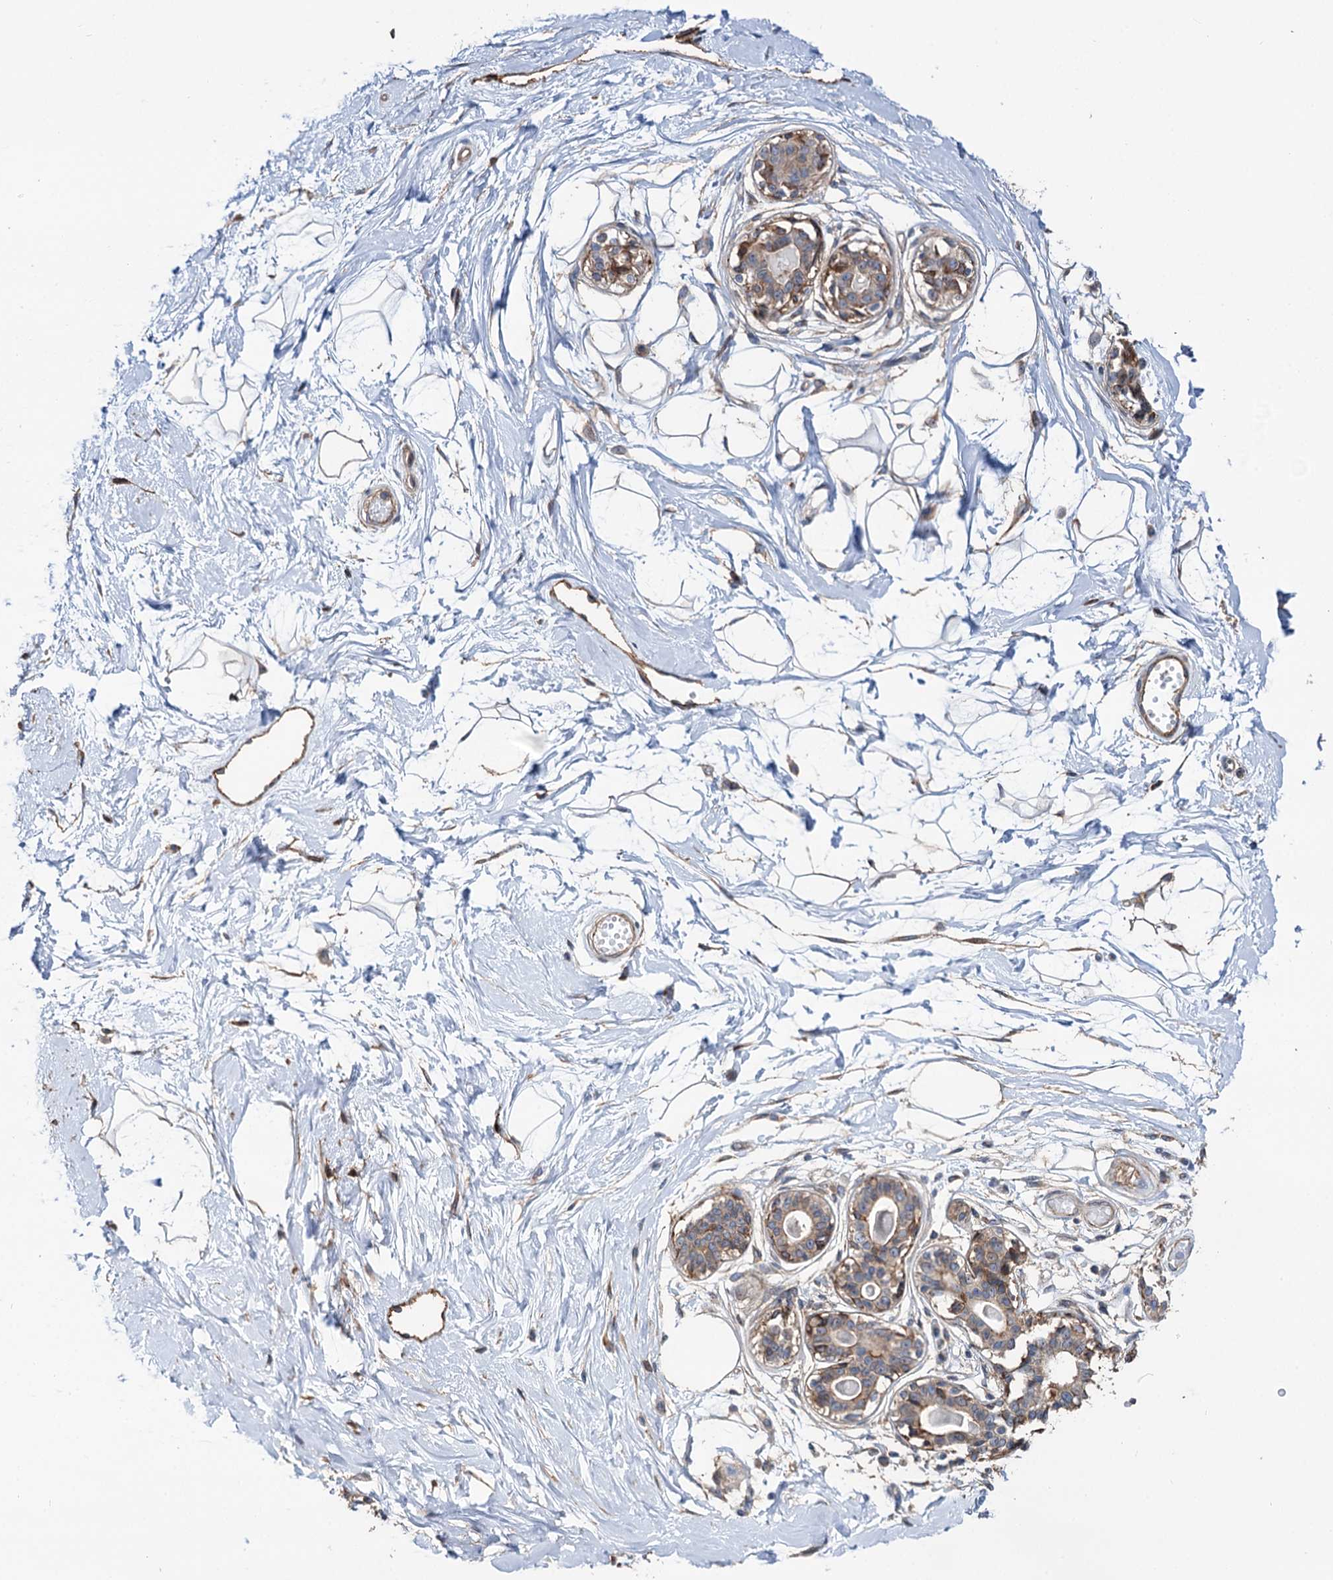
{"staining": {"intensity": "negative", "quantity": "none", "location": "none"}, "tissue": "breast", "cell_type": "Adipocytes", "image_type": "normal", "snomed": [{"axis": "morphology", "description": "Normal tissue, NOS"}, {"axis": "topography", "description": "Breast"}], "caption": "High power microscopy image of an immunohistochemistry photomicrograph of unremarkable breast, revealing no significant staining in adipocytes. (Brightfield microscopy of DAB (3,3'-diaminobenzidine) immunohistochemistry (IHC) at high magnification).", "gene": "PTDSS2", "patient": {"sex": "female", "age": 45}}